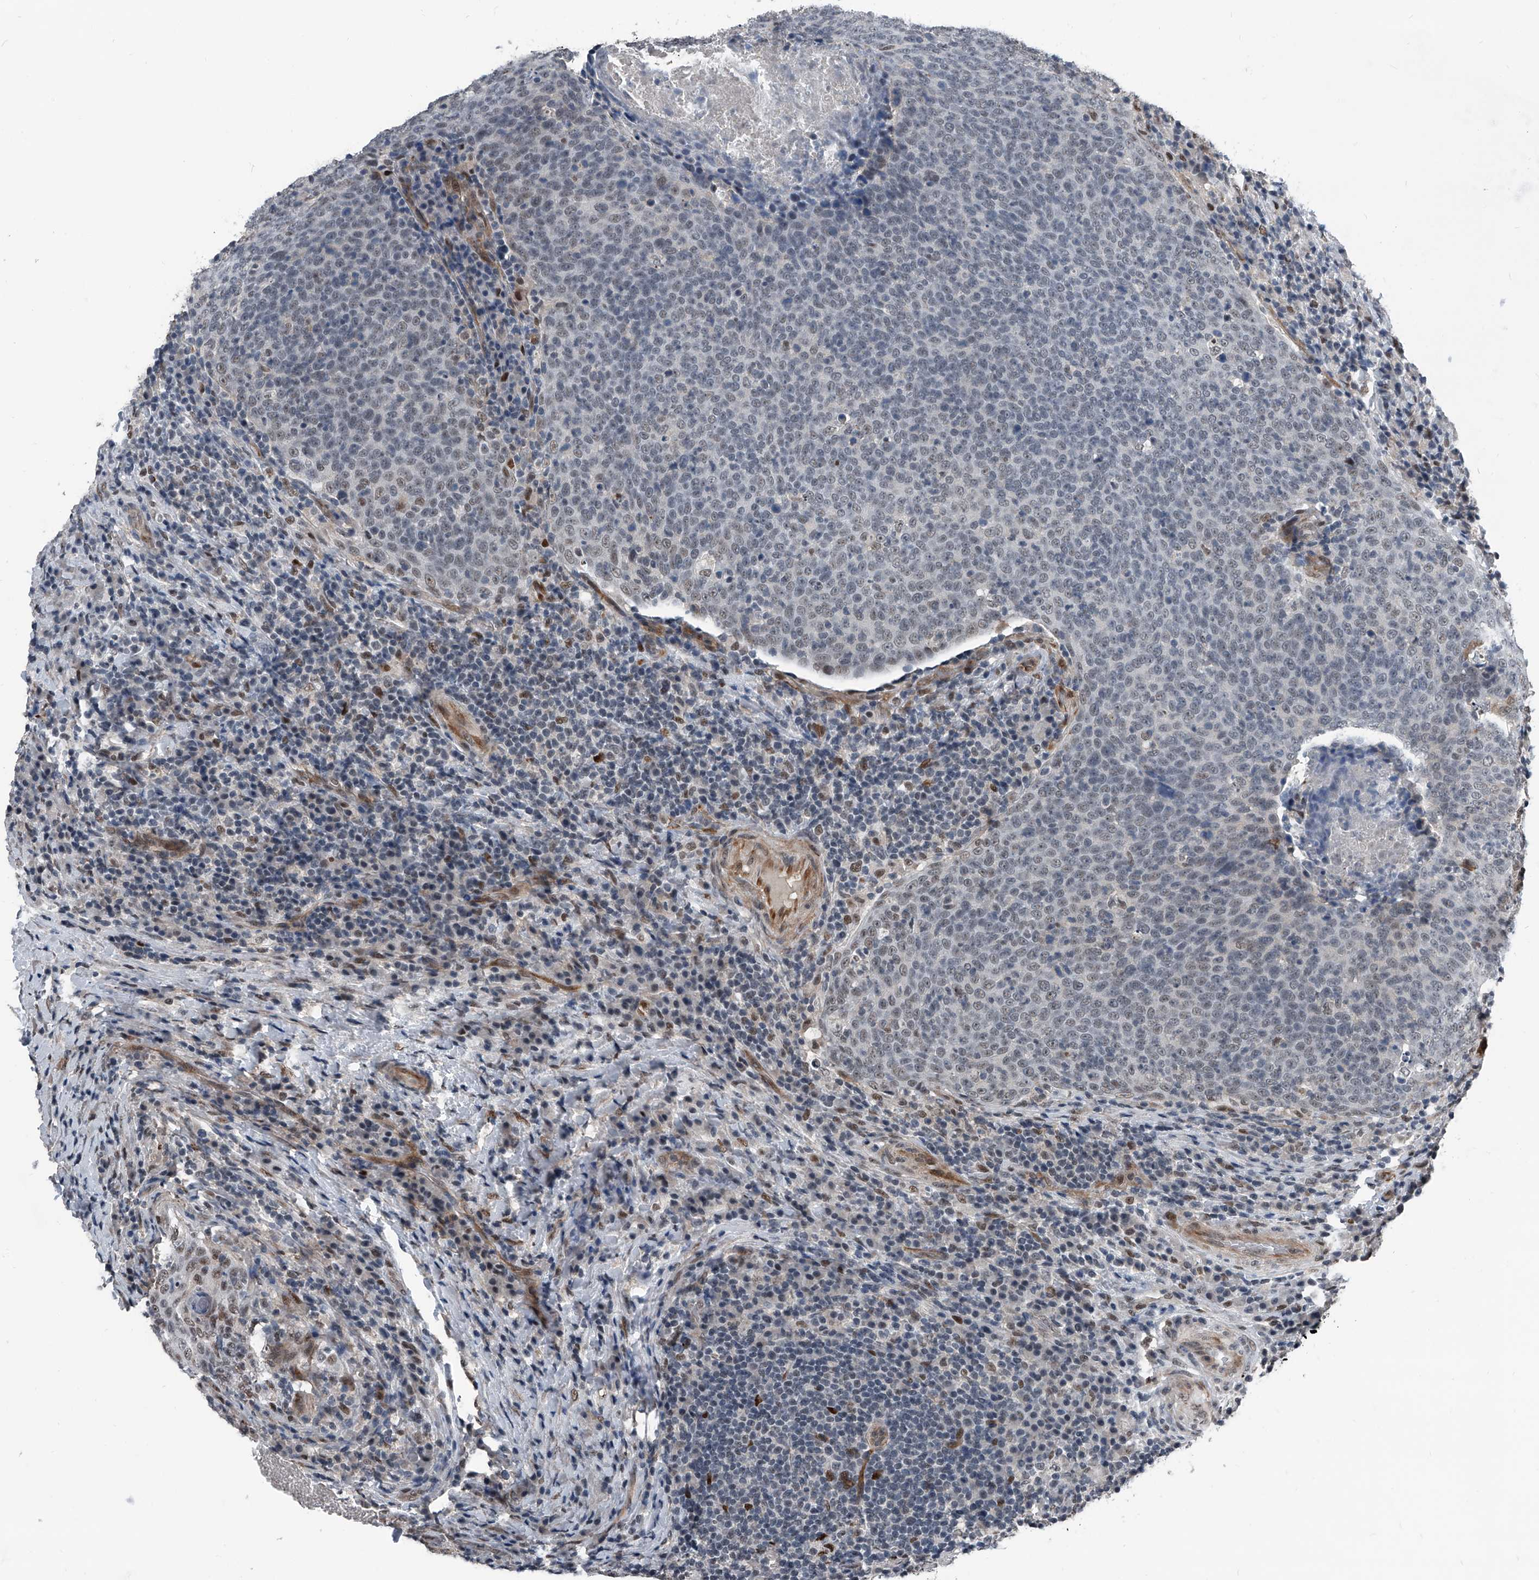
{"staining": {"intensity": "moderate", "quantity": "<25%", "location": "nuclear"}, "tissue": "head and neck cancer", "cell_type": "Tumor cells", "image_type": "cancer", "snomed": [{"axis": "morphology", "description": "Squamous cell carcinoma, NOS"}, {"axis": "morphology", "description": "Squamous cell carcinoma, metastatic, NOS"}, {"axis": "topography", "description": "Lymph node"}, {"axis": "topography", "description": "Head-Neck"}], "caption": "Human head and neck squamous cell carcinoma stained with a brown dye reveals moderate nuclear positive positivity in approximately <25% of tumor cells.", "gene": "MEN1", "patient": {"sex": "male", "age": 62}}